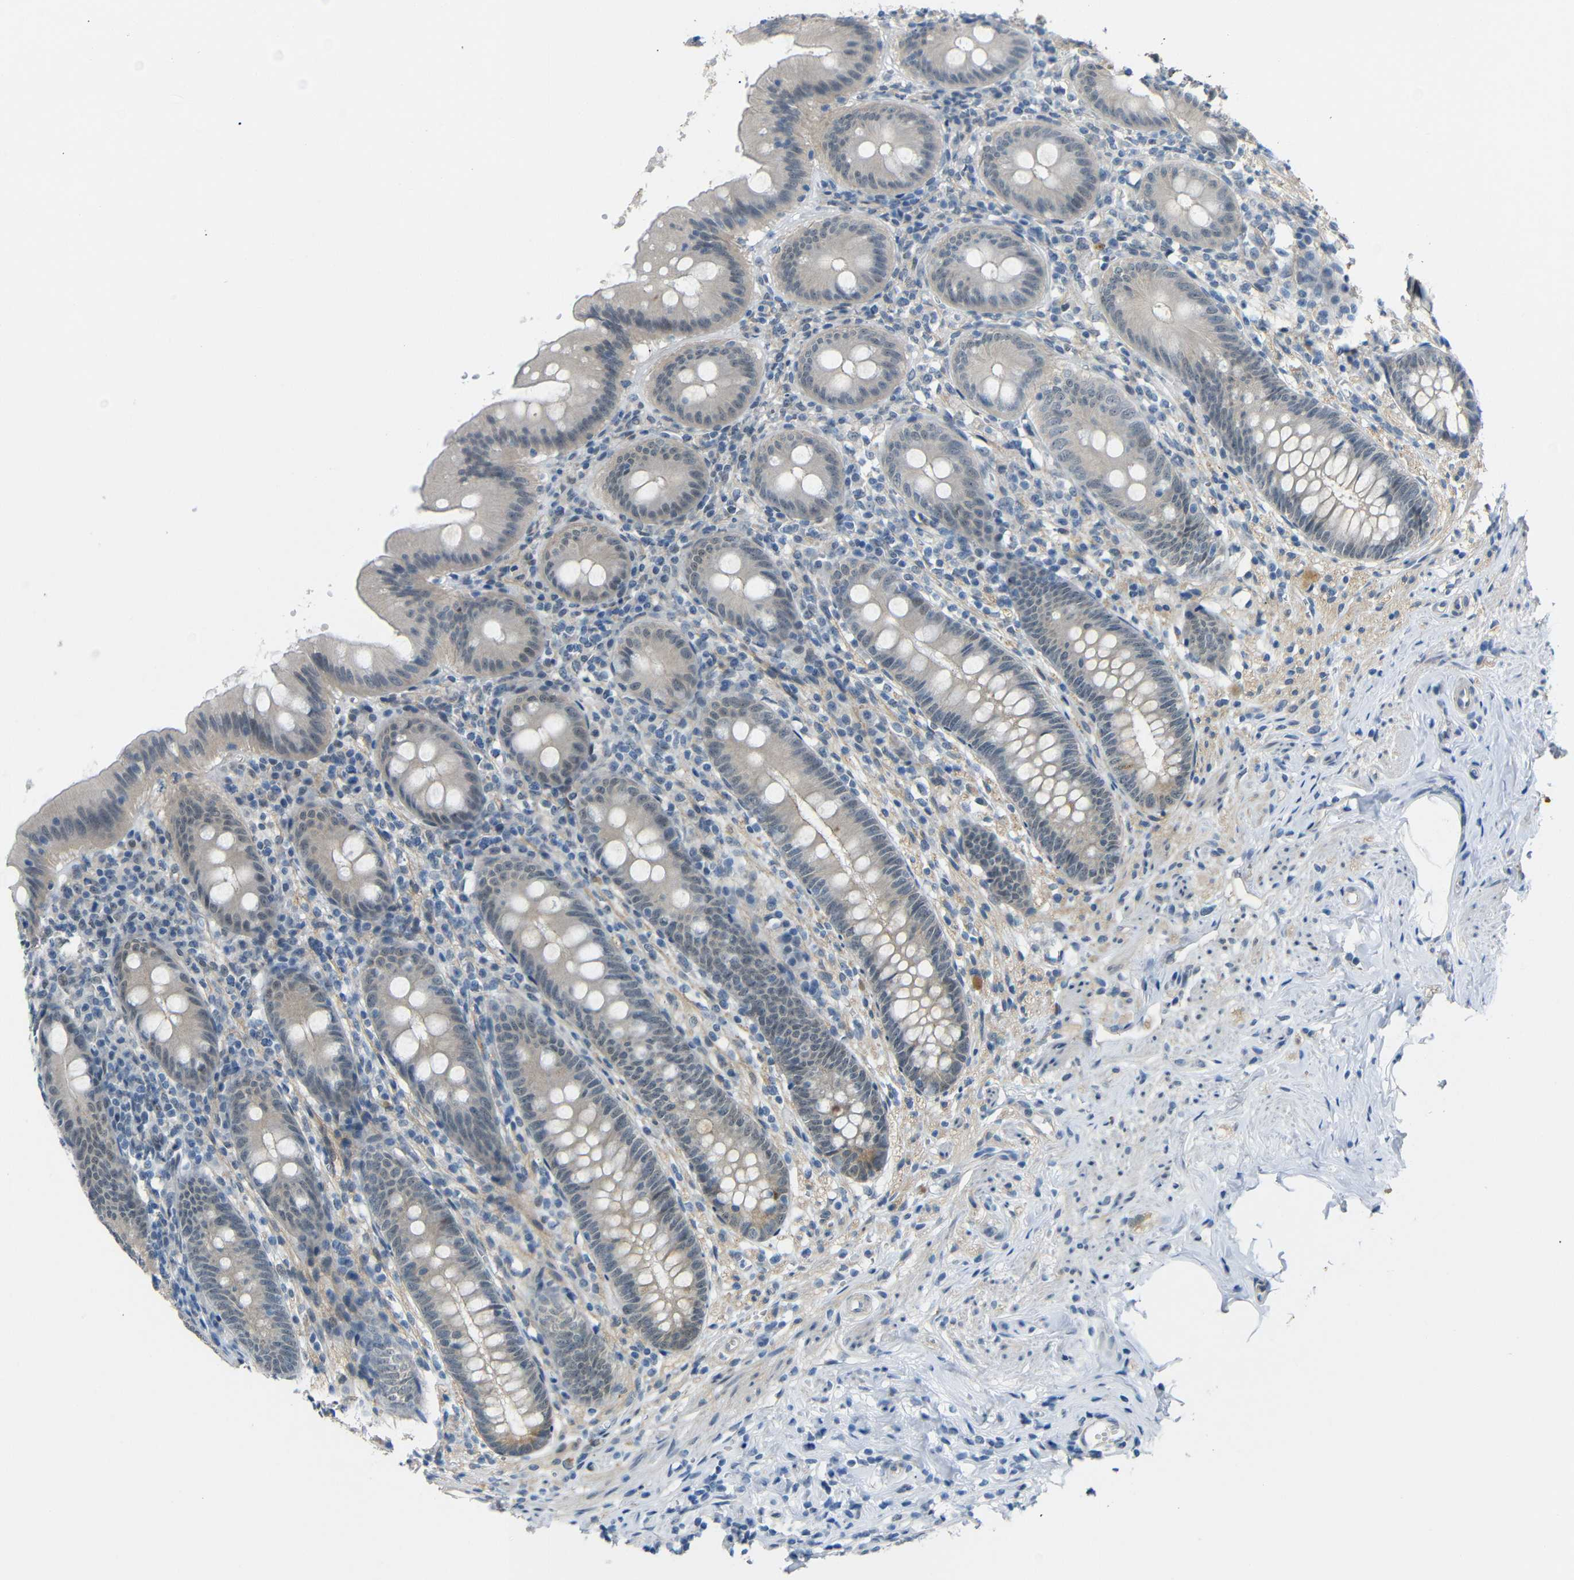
{"staining": {"intensity": "weak", "quantity": "25%-75%", "location": "cytoplasmic/membranous"}, "tissue": "appendix", "cell_type": "Glandular cells", "image_type": "normal", "snomed": [{"axis": "morphology", "description": "Normal tissue, NOS"}, {"axis": "topography", "description": "Appendix"}], "caption": "A high-resolution histopathology image shows immunohistochemistry (IHC) staining of benign appendix, which shows weak cytoplasmic/membranous positivity in about 25%-75% of glandular cells. Immunohistochemistry stains the protein in brown and the nuclei are stained blue.", "gene": "GPR158", "patient": {"sex": "male", "age": 56}}